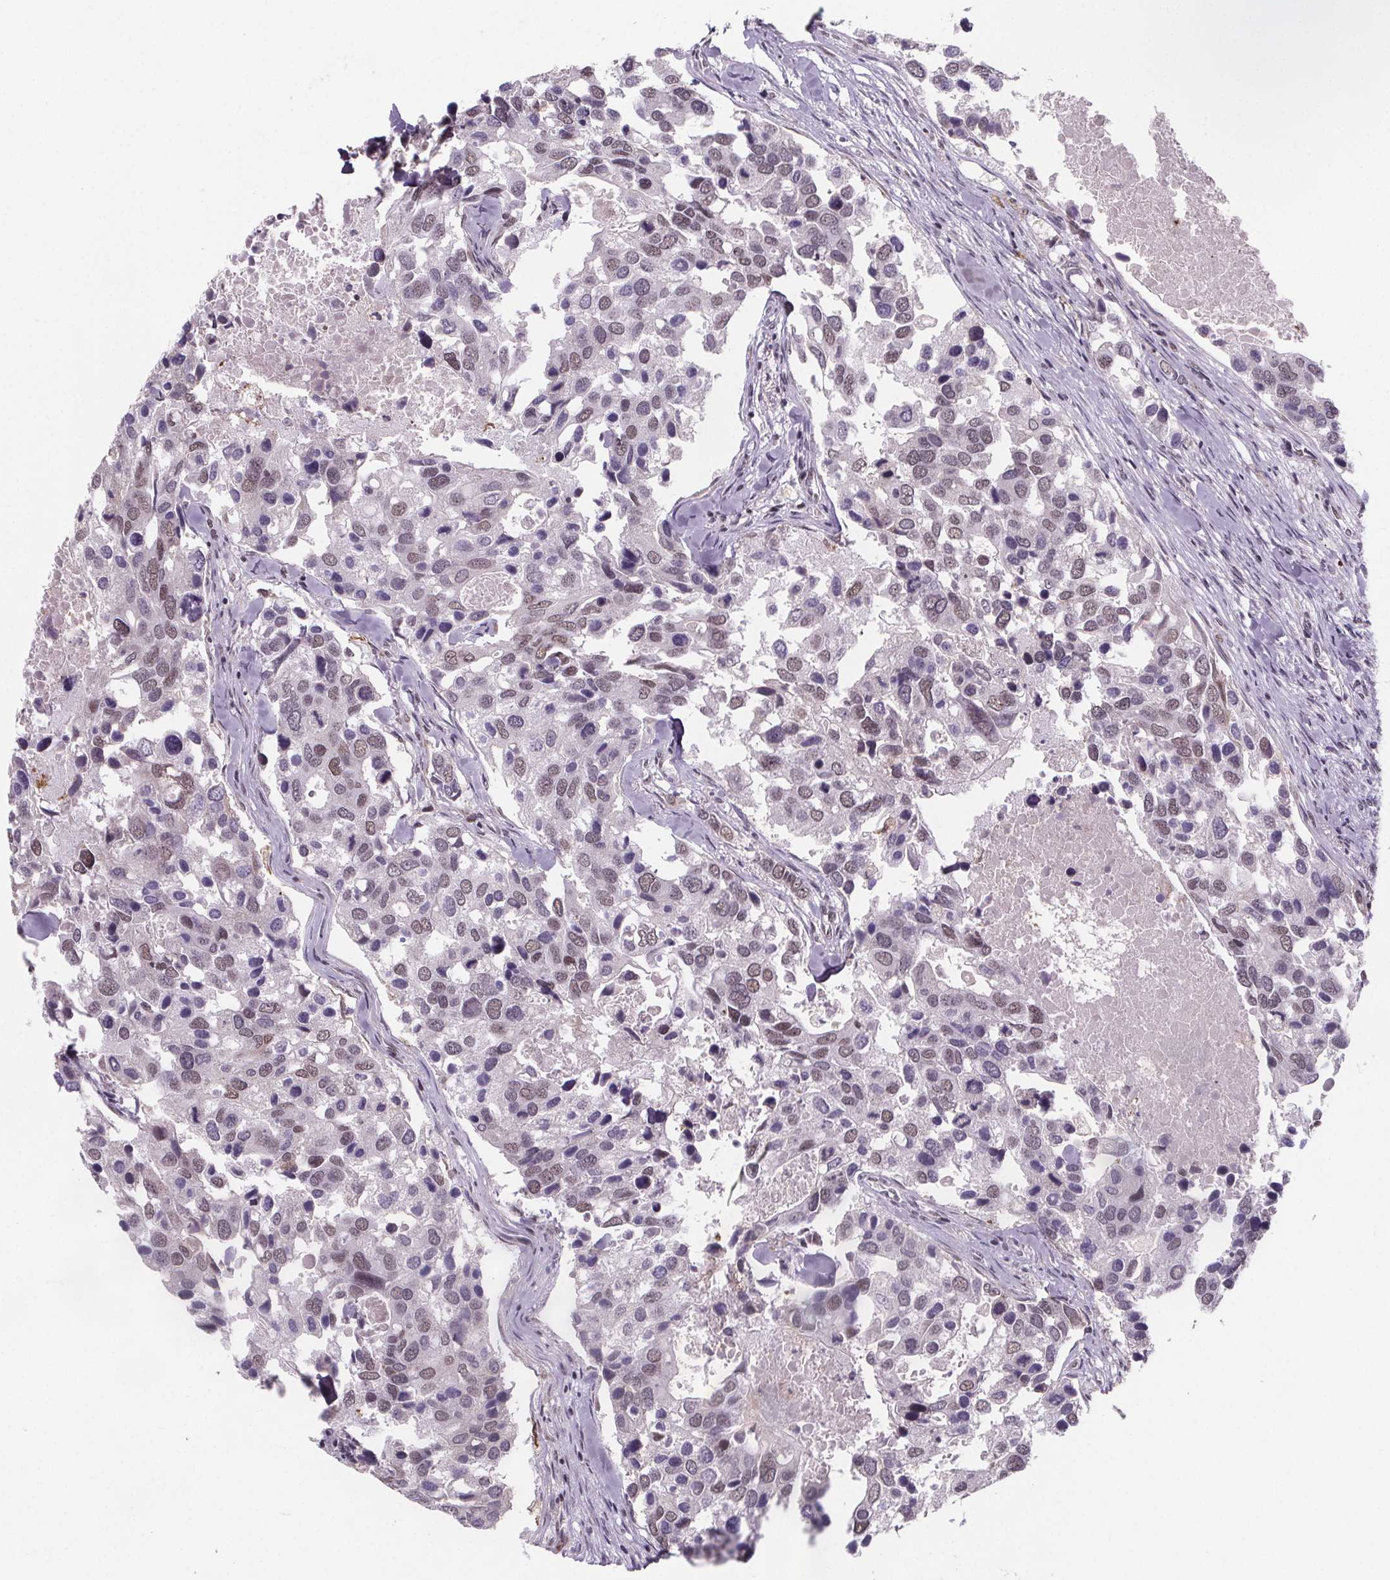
{"staining": {"intensity": "weak", "quantity": "25%-75%", "location": "nuclear"}, "tissue": "breast cancer", "cell_type": "Tumor cells", "image_type": "cancer", "snomed": [{"axis": "morphology", "description": "Duct carcinoma"}, {"axis": "topography", "description": "Breast"}], "caption": "Tumor cells demonstrate low levels of weak nuclear expression in approximately 25%-75% of cells in invasive ductal carcinoma (breast).", "gene": "ZNF572", "patient": {"sex": "female", "age": 83}}